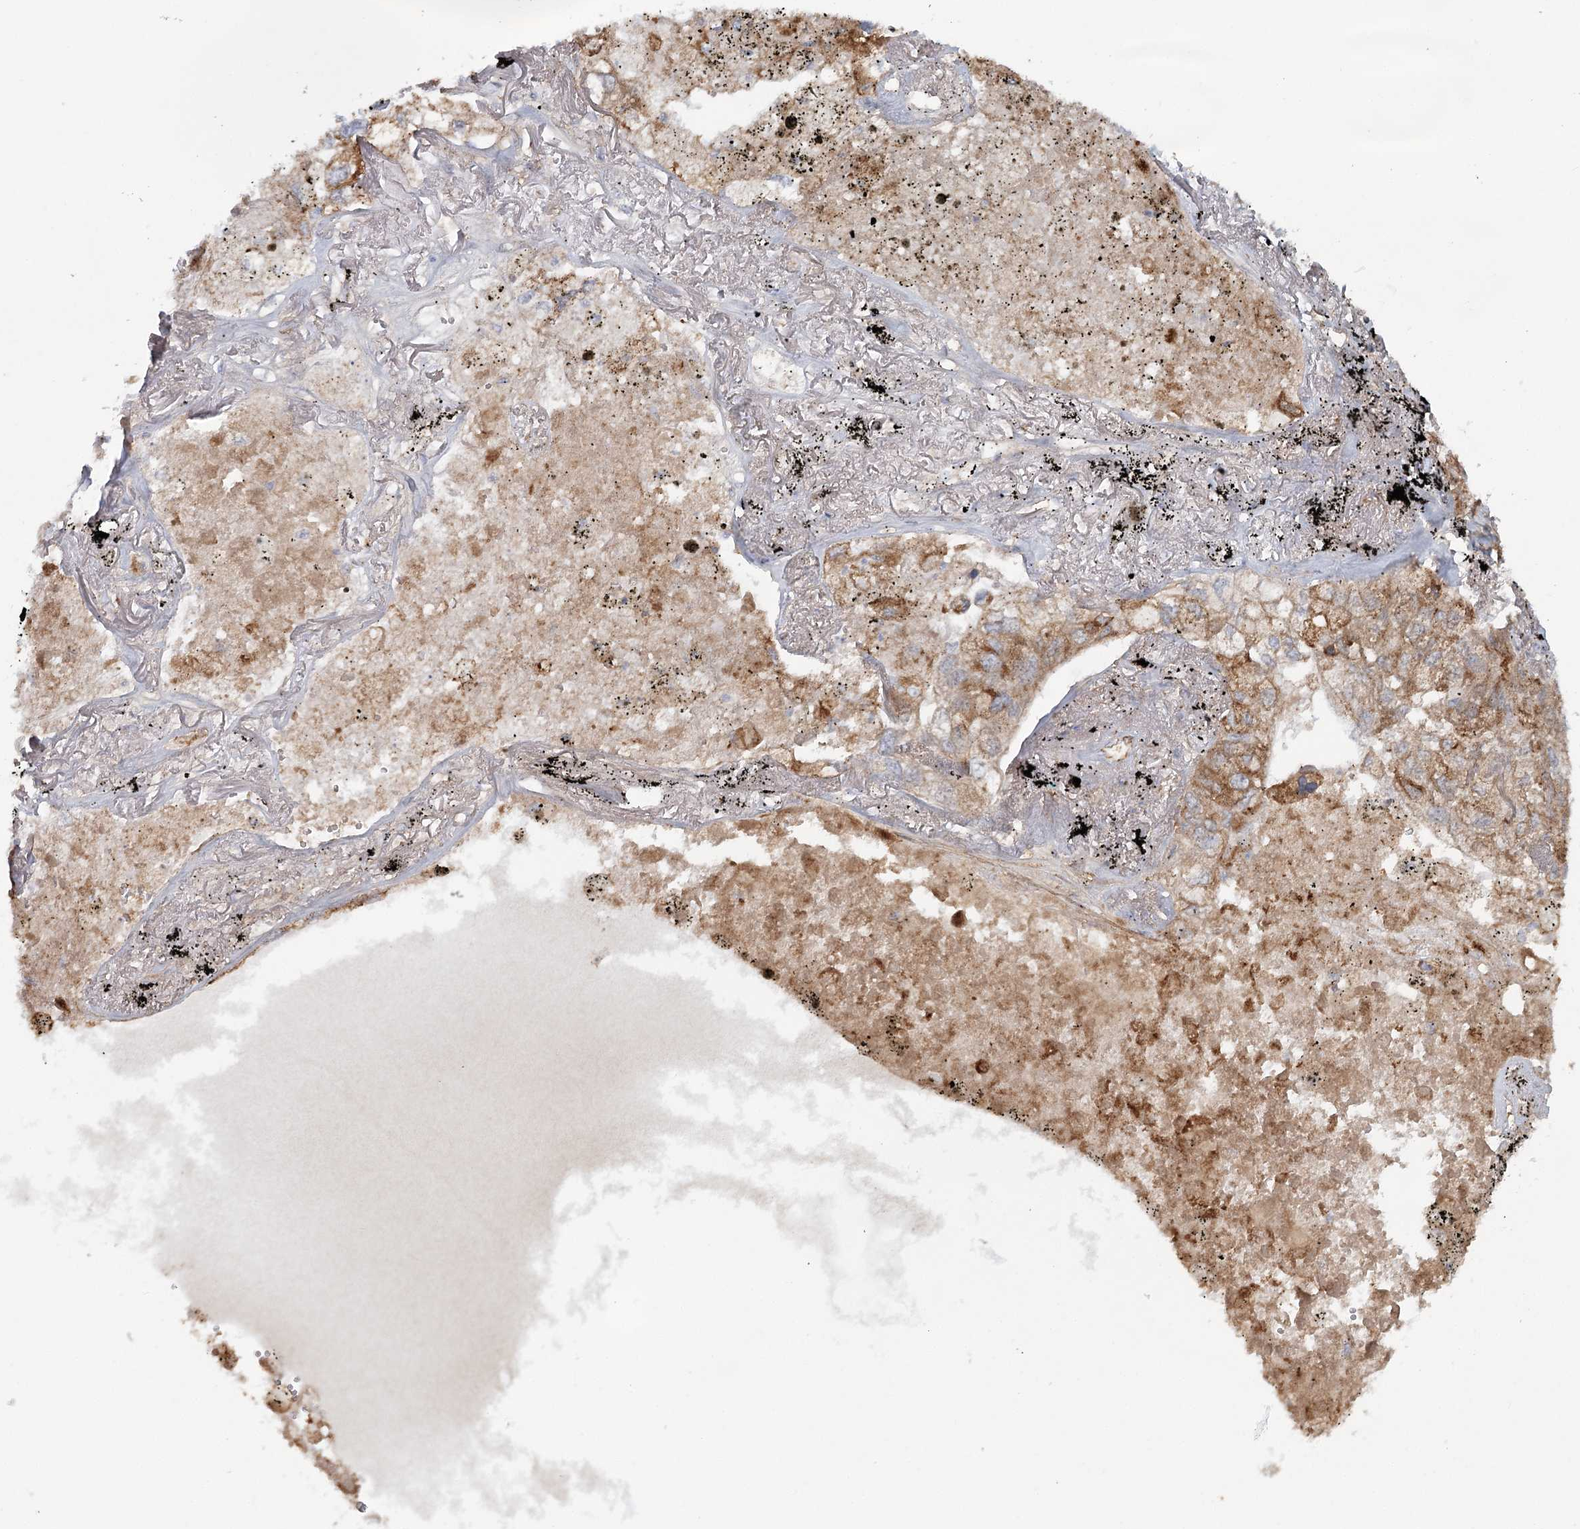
{"staining": {"intensity": "moderate", "quantity": ">75%", "location": "cytoplasmic/membranous"}, "tissue": "lung cancer", "cell_type": "Tumor cells", "image_type": "cancer", "snomed": [{"axis": "morphology", "description": "Adenocarcinoma, NOS"}, {"axis": "topography", "description": "Lung"}], "caption": "DAB immunohistochemical staining of human lung cancer reveals moderate cytoplasmic/membranous protein staining in about >75% of tumor cells. Immunohistochemistry stains the protein in brown and the nuclei are stained blue.", "gene": "KBTBD4", "patient": {"sex": "male", "age": 65}}